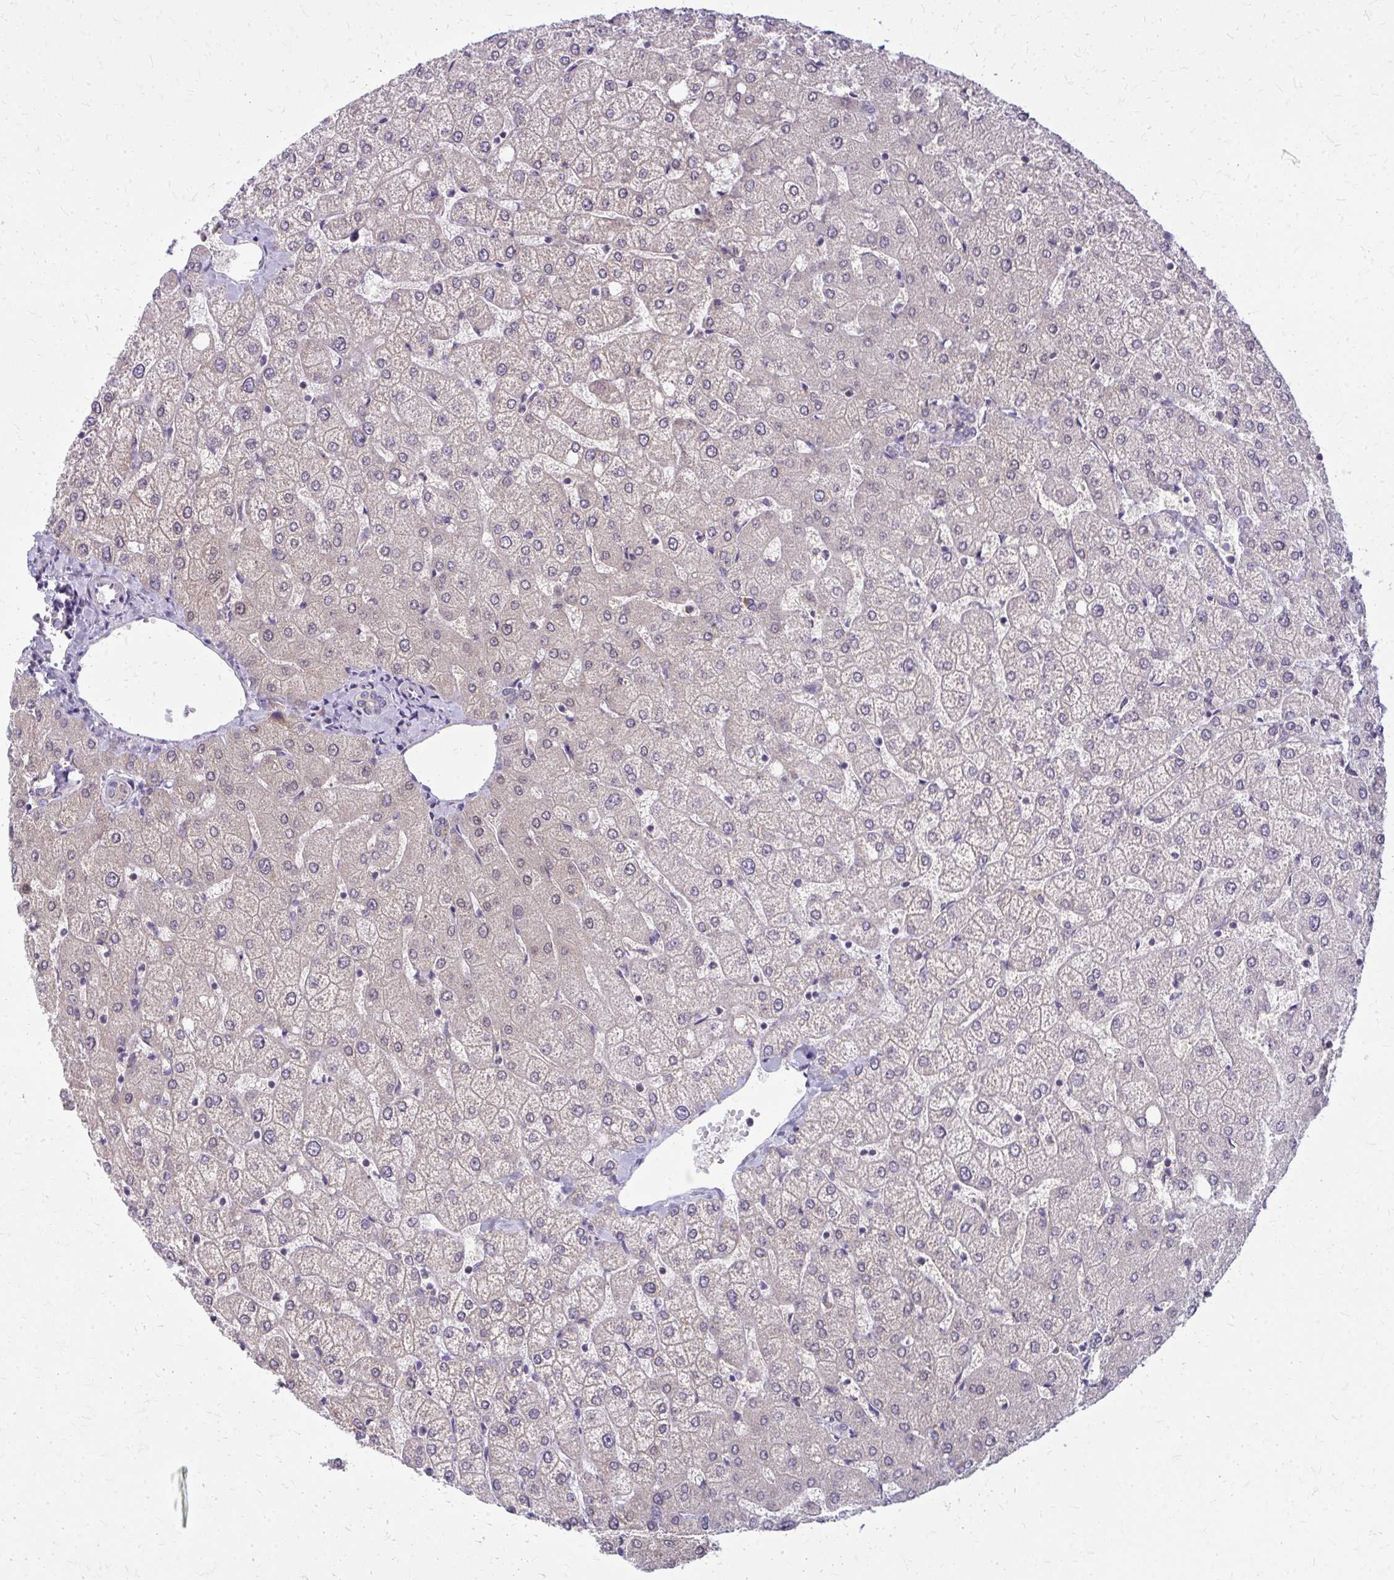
{"staining": {"intensity": "negative", "quantity": "none", "location": "none"}, "tissue": "liver", "cell_type": "Cholangiocytes", "image_type": "normal", "snomed": [{"axis": "morphology", "description": "Normal tissue, NOS"}, {"axis": "topography", "description": "Liver"}], "caption": "Liver was stained to show a protein in brown. There is no significant positivity in cholangiocytes. (Immunohistochemistry (ihc), brightfield microscopy, high magnification).", "gene": "IFIT1", "patient": {"sex": "female", "age": 54}}